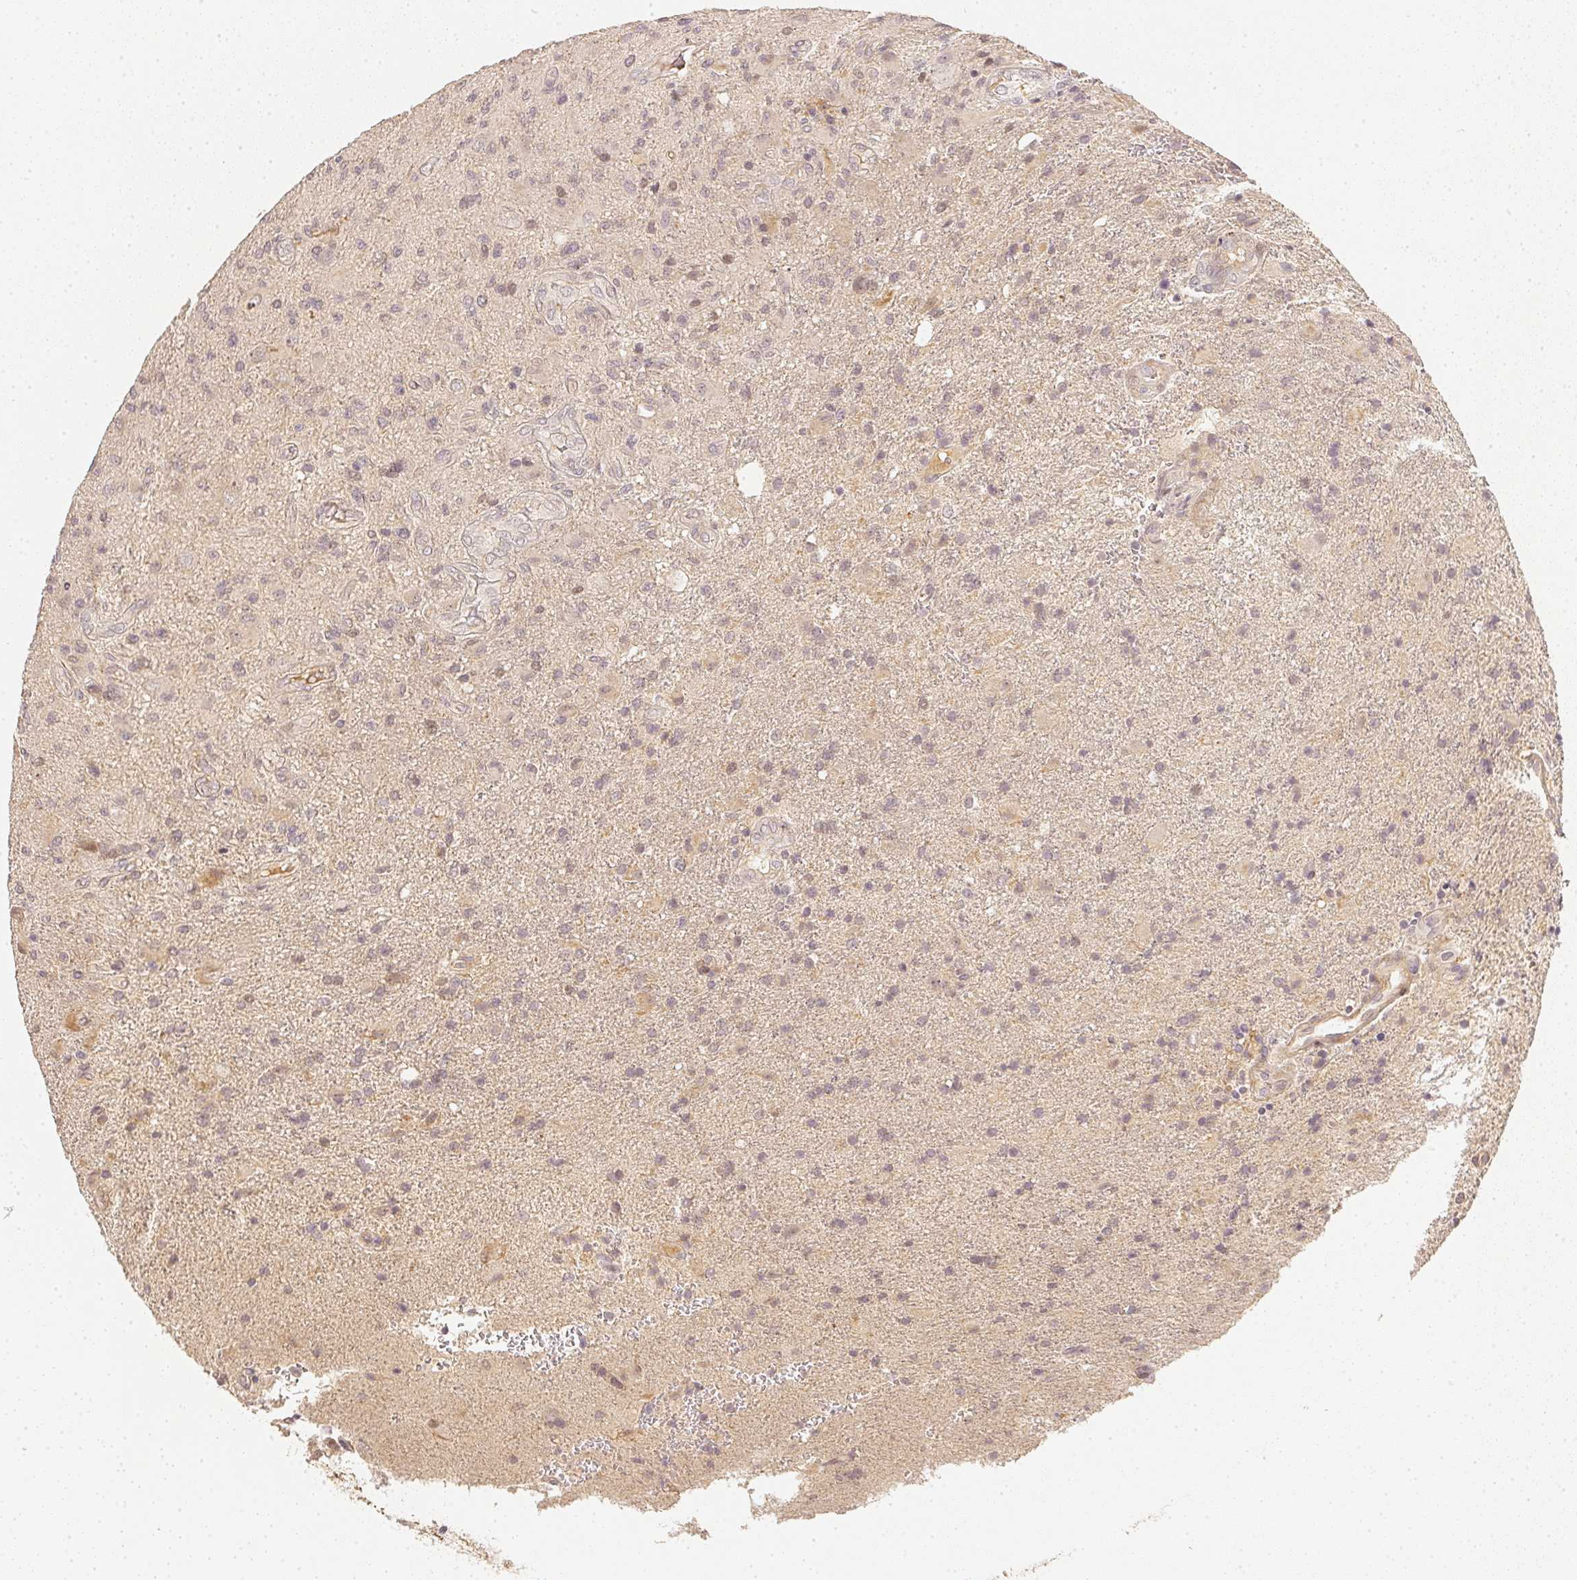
{"staining": {"intensity": "negative", "quantity": "none", "location": "none"}, "tissue": "glioma", "cell_type": "Tumor cells", "image_type": "cancer", "snomed": [{"axis": "morphology", "description": "Glioma, malignant, High grade"}, {"axis": "topography", "description": "Brain"}], "caption": "IHC histopathology image of malignant glioma (high-grade) stained for a protein (brown), which reveals no staining in tumor cells. (DAB (3,3'-diaminobenzidine) immunohistochemistry (IHC) with hematoxylin counter stain).", "gene": "SERPINE1", "patient": {"sex": "female", "age": 65}}